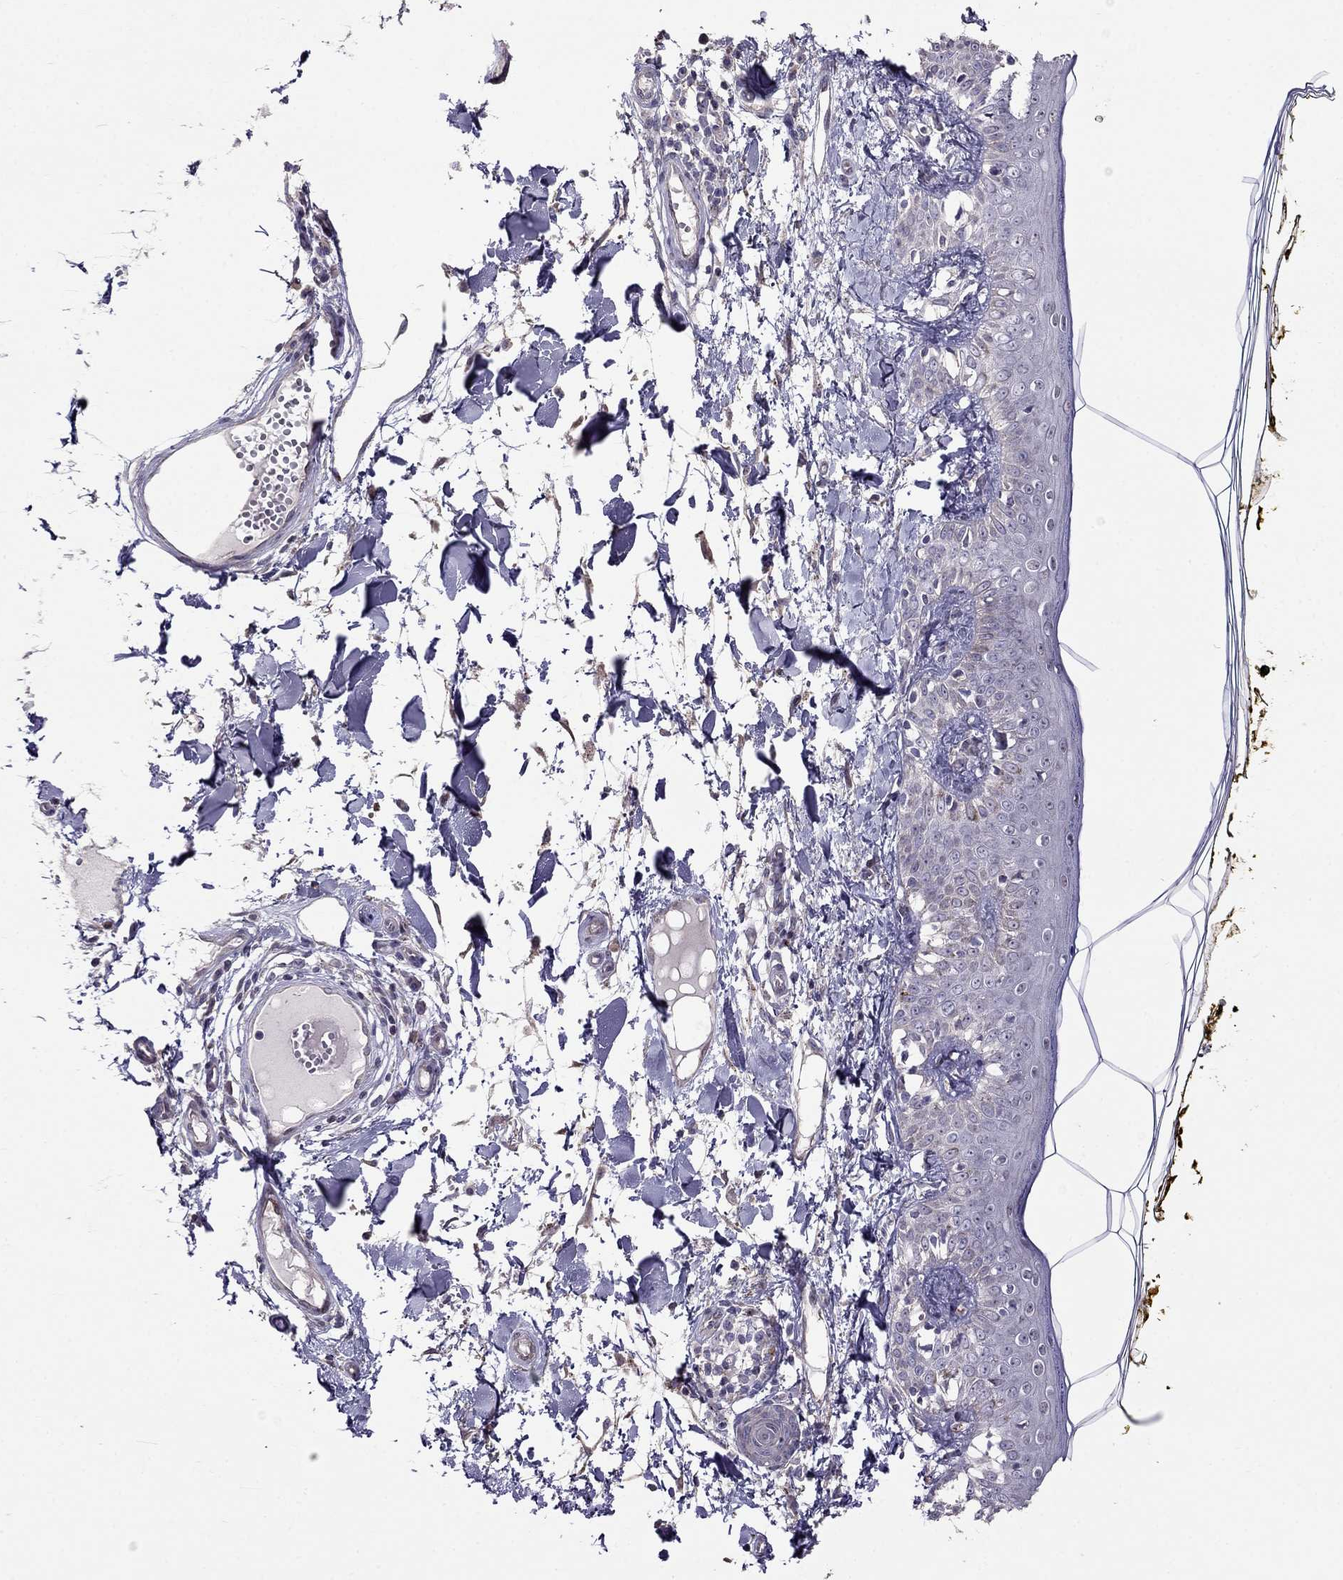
{"staining": {"intensity": "negative", "quantity": "none", "location": "none"}, "tissue": "skin", "cell_type": "Fibroblasts", "image_type": "normal", "snomed": [{"axis": "morphology", "description": "Normal tissue, NOS"}, {"axis": "topography", "description": "Skin"}], "caption": "Immunohistochemistry (IHC) image of unremarkable skin: skin stained with DAB (3,3'-diaminobenzidine) reveals no significant protein positivity in fibroblasts. The staining is performed using DAB (3,3'-diaminobenzidine) brown chromogen with nuclei counter-stained in using hematoxylin.", "gene": "MAGEB4", "patient": {"sex": "male", "age": 76}}